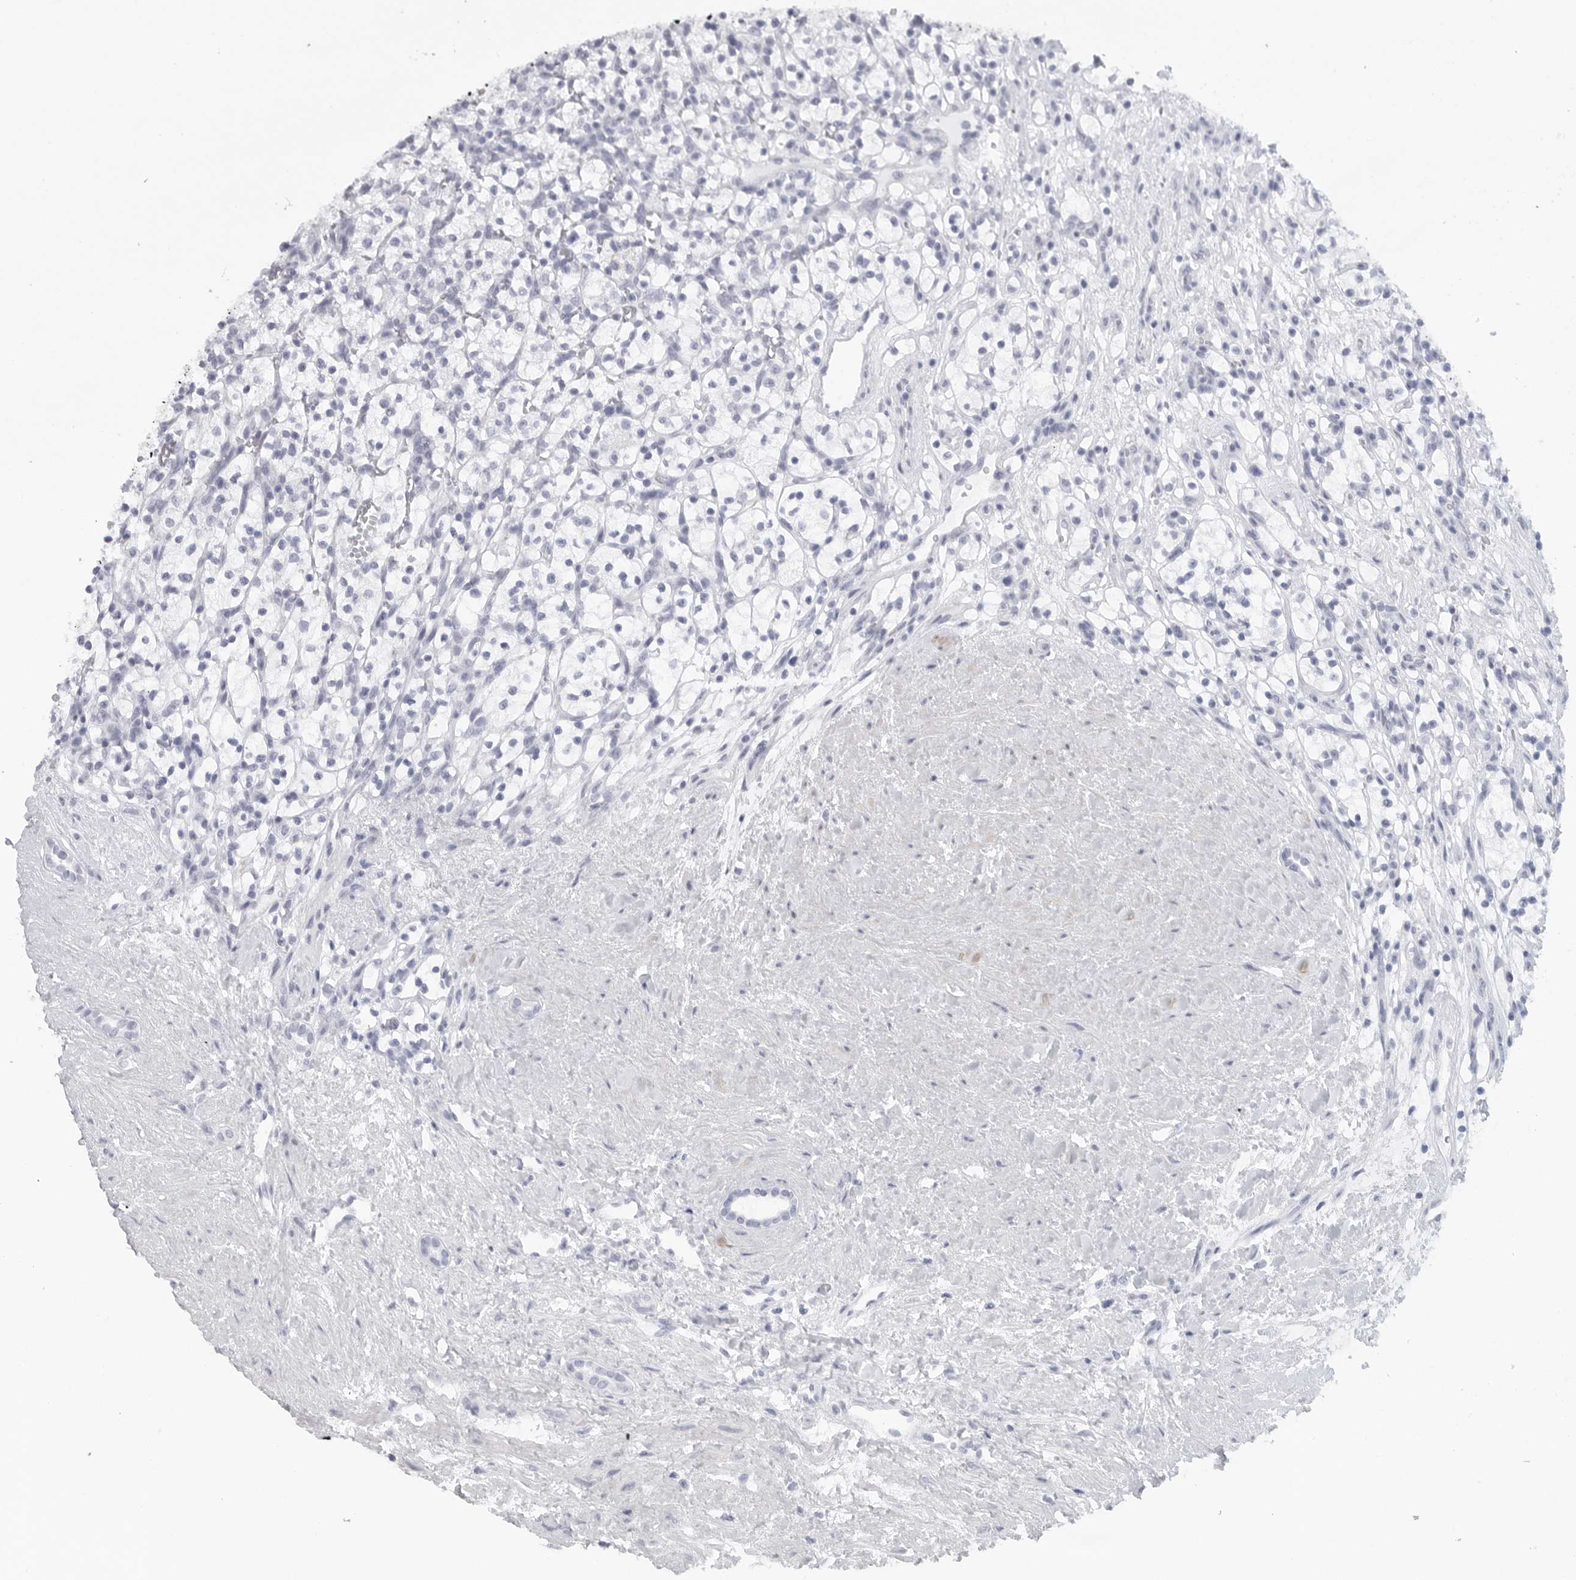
{"staining": {"intensity": "negative", "quantity": "none", "location": "none"}, "tissue": "renal cancer", "cell_type": "Tumor cells", "image_type": "cancer", "snomed": [{"axis": "morphology", "description": "Adenocarcinoma, NOS"}, {"axis": "topography", "description": "Kidney"}], "caption": "Tumor cells show no significant expression in renal cancer (adenocarcinoma).", "gene": "TNR", "patient": {"sex": "female", "age": 57}}